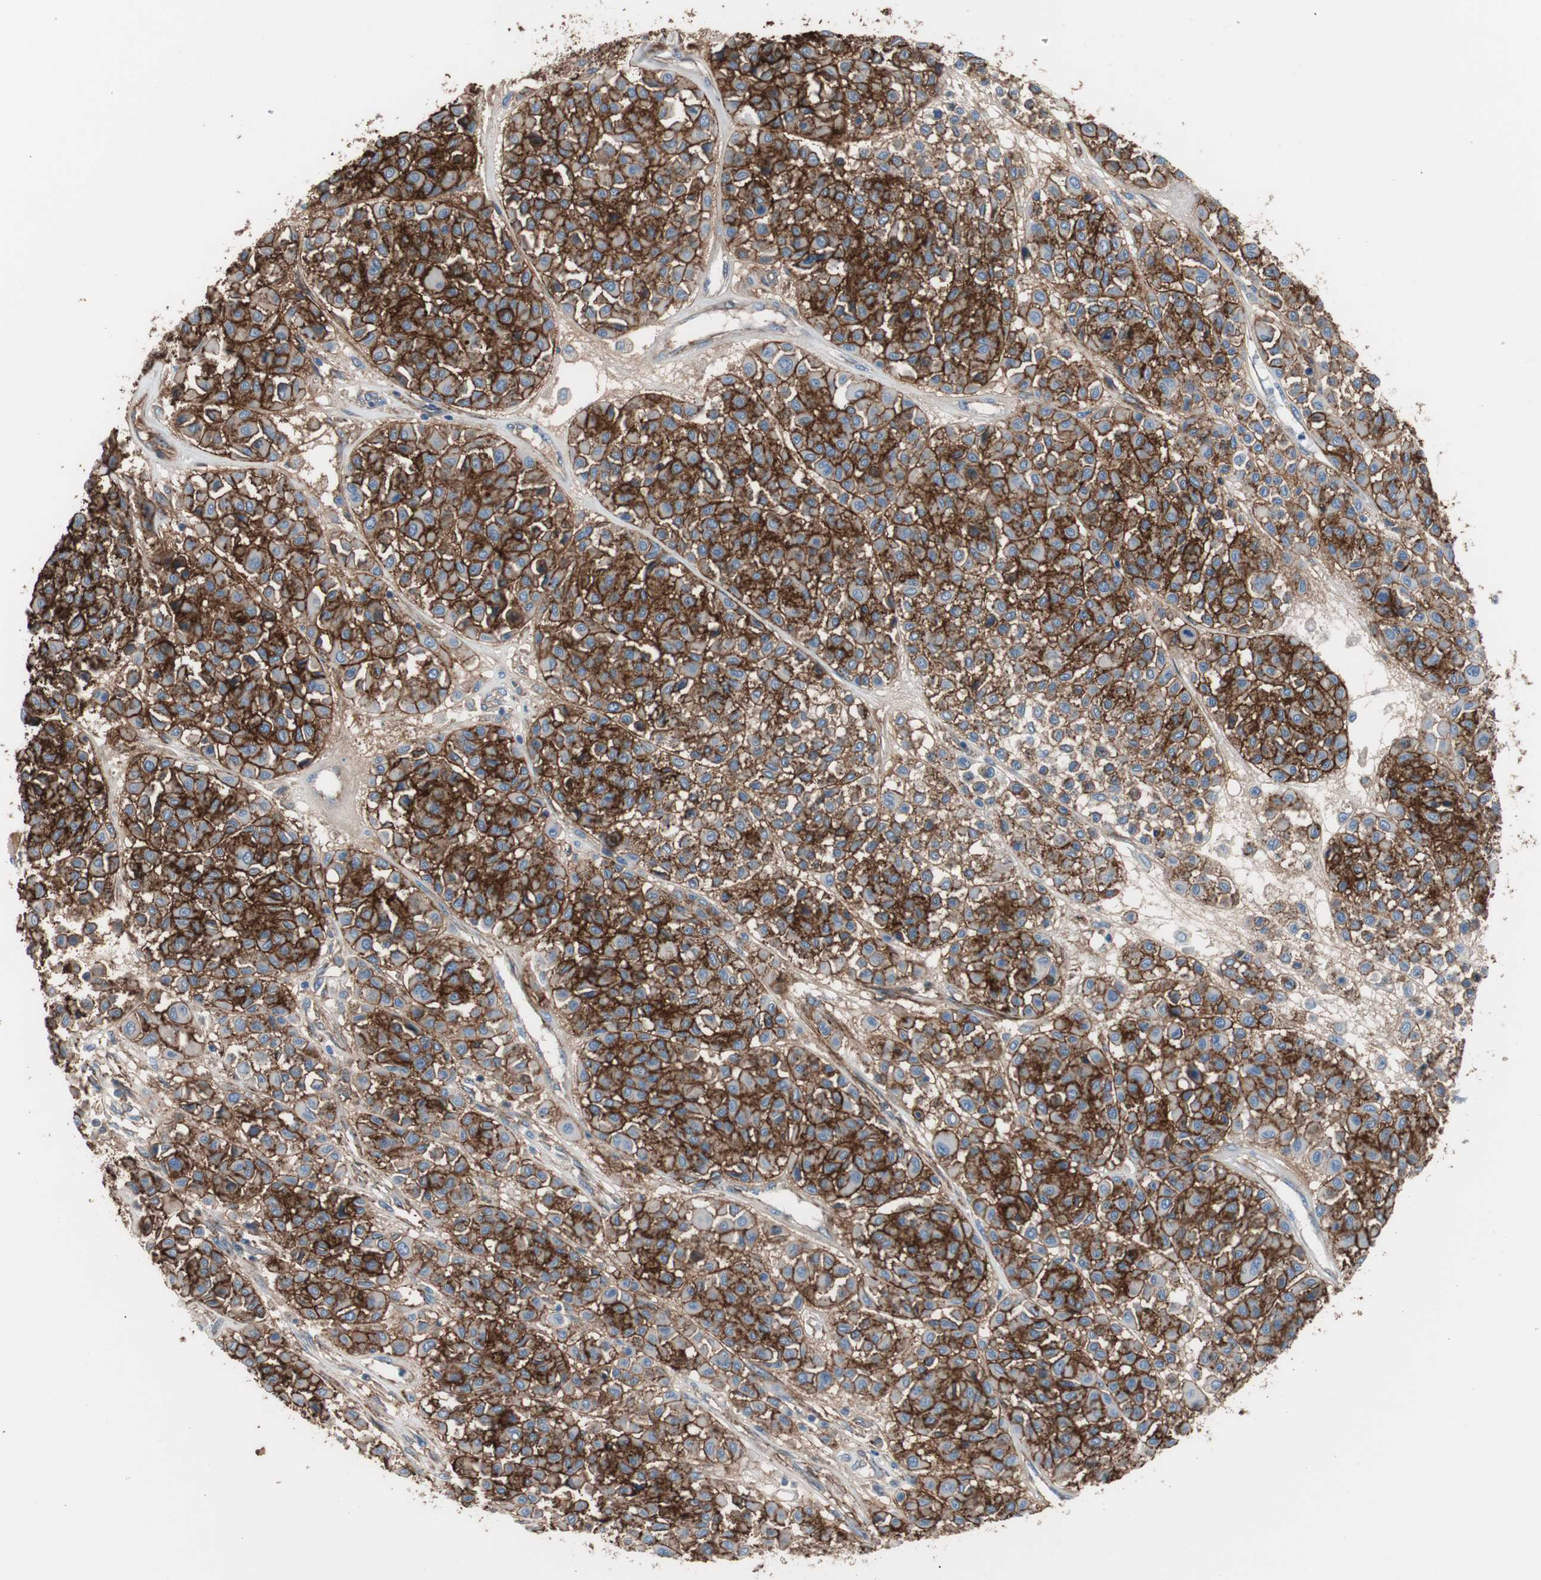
{"staining": {"intensity": "strong", "quantity": ">75%", "location": "cytoplasmic/membranous"}, "tissue": "melanoma", "cell_type": "Tumor cells", "image_type": "cancer", "snomed": [{"axis": "morphology", "description": "Malignant melanoma, Metastatic site"}, {"axis": "topography", "description": "Soft tissue"}], "caption": "Immunohistochemical staining of melanoma shows high levels of strong cytoplasmic/membranous positivity in approximately >75% of tumor cells. (Brightfield microscopy of DAB IHC at high magnification).", "gene": "CD81", "patient": {"sex": "male", "age": 41}}